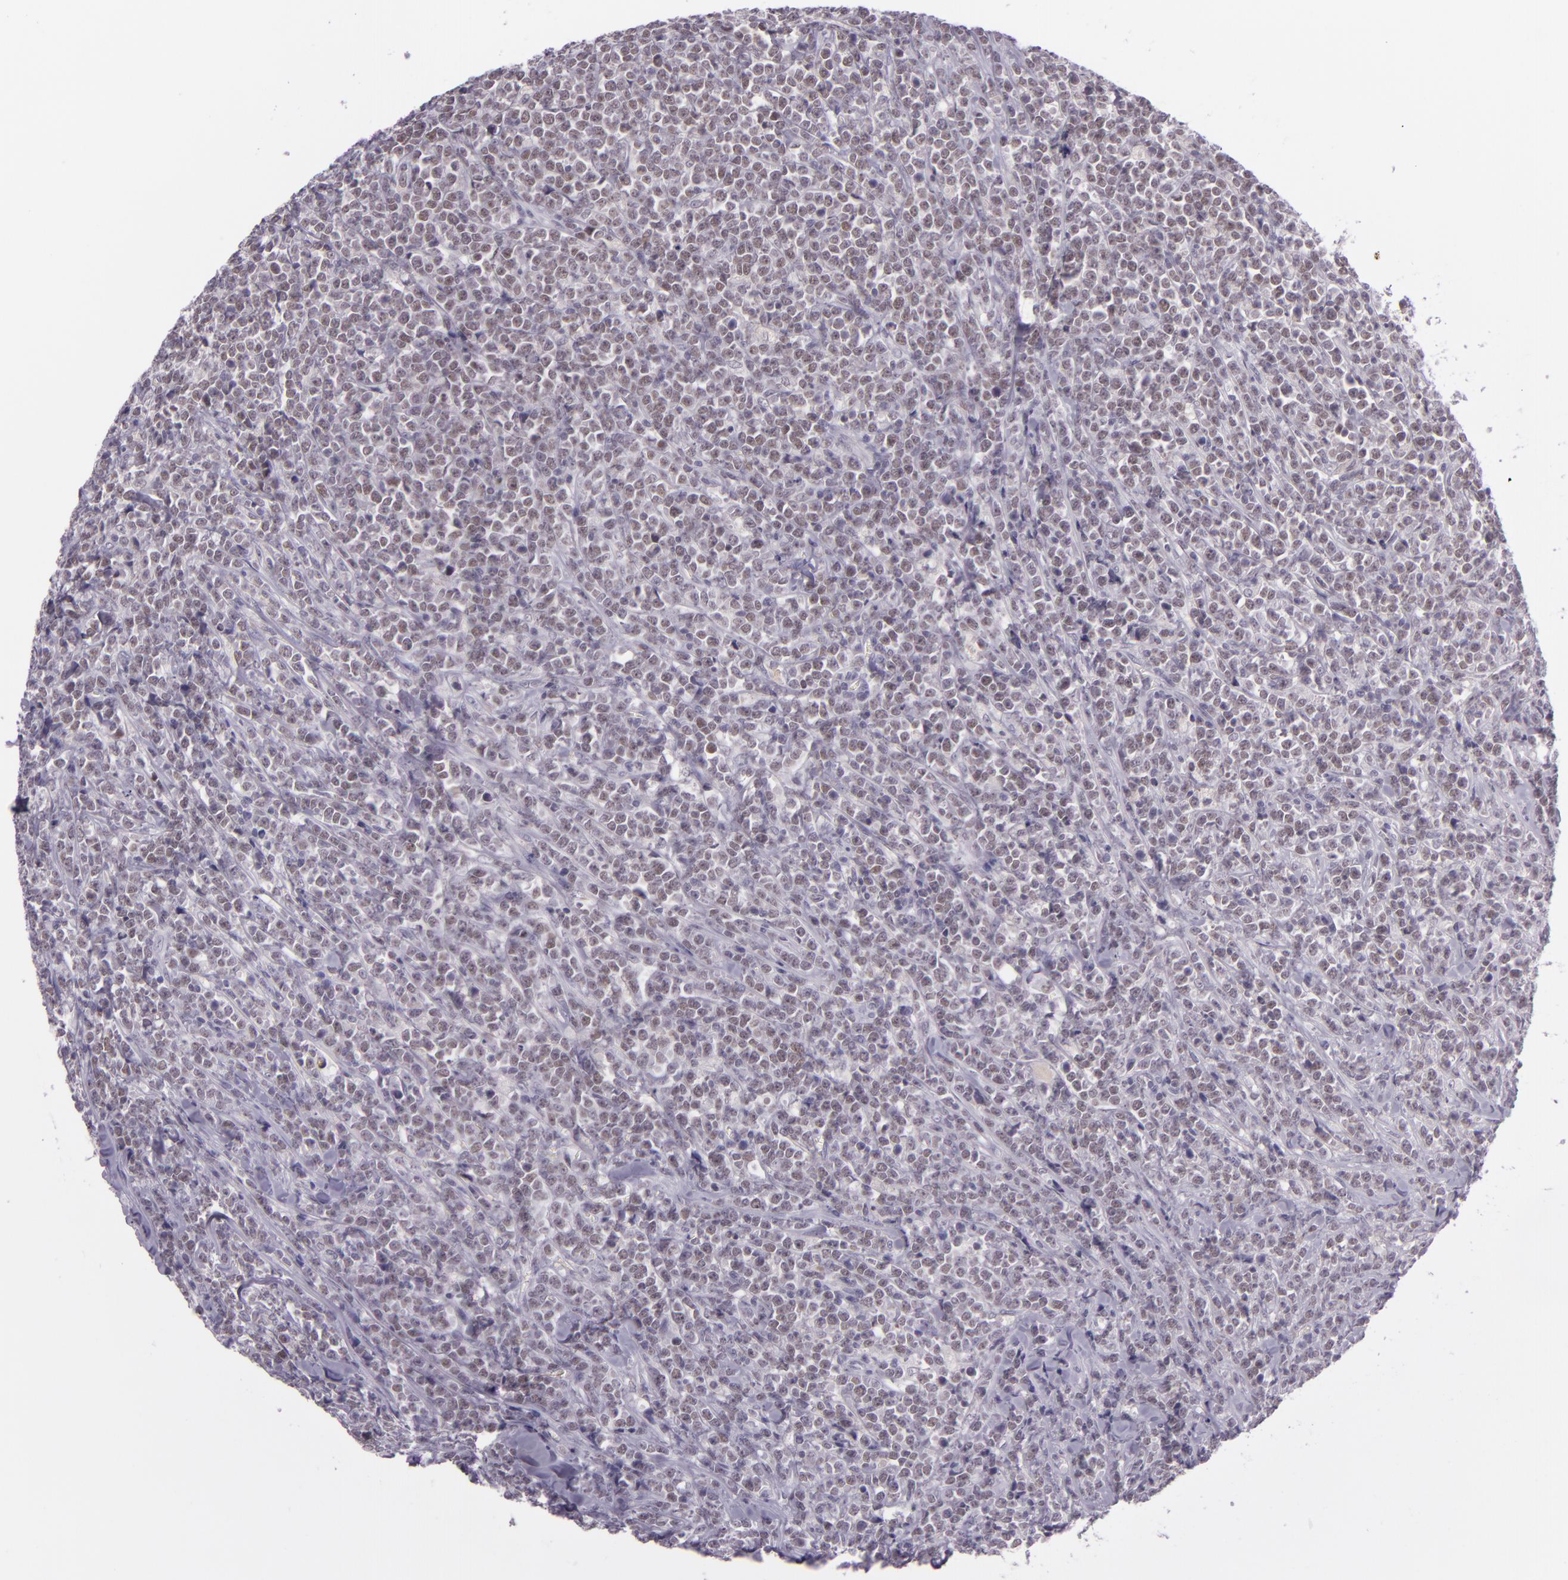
{"staining": {"intensity": "weak", "quantity": "25%-75%", "location": "nuclear"}, "tissue": "lymphoma", "cell_type": "Tumor cells", "image_type": "cancer", "snomed": [{"axis": "morphology", "description": "Malignant lymphoma, non-Hodgkin's type, High grade"}, {"axis": "topography", "description": "Small intestine"}, {"axis": "topography", "description": "Colon"}], "caption": "High-grade malignant lymphoma, non-Hodgkin's type stained with DAB IHC exhibits low levels of weak nuclear staining in about 25%-75% of tumor cells. Ihc stains the protein in brown and the nuclei are stained blue.", "gene": "CHEK2", "patient": {"sex": "male", "age": 8}}